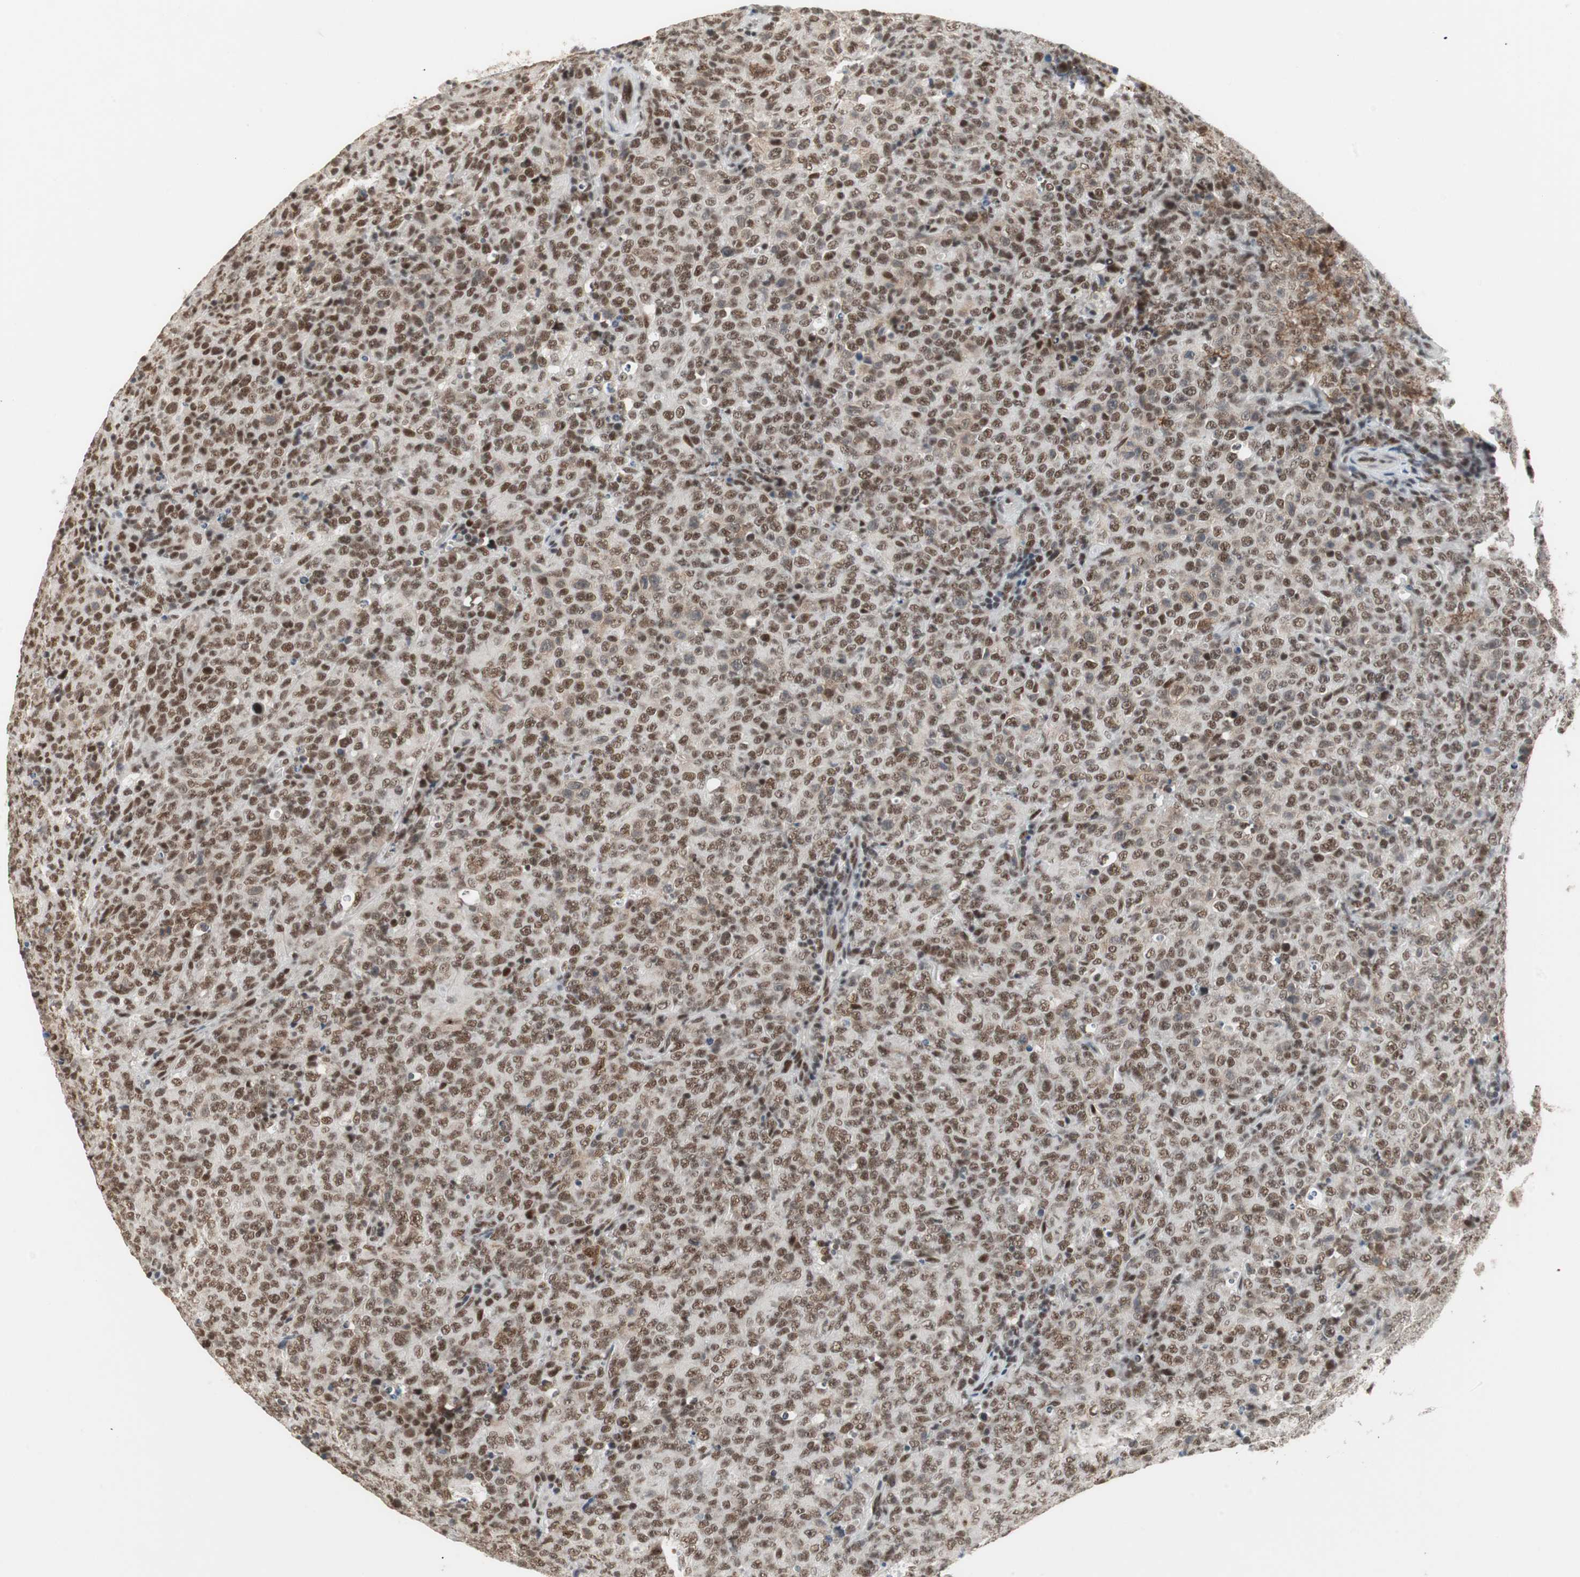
{"staining": {"intensity": "strong", "quantity": ">75%", "location": "nuclear"}, "tissue": "lymphoma", "cell_type": "Tumor cells", "image_type": "cancer", "snomed": [{"axis": "morphology", "description": "Malignant lymphoma, non-Hodgkin's type, High grade"}, {"axis": "topography", "description": "Tonsil"}], "caption": "This histopathology image demonstrates malignant lymphoma, non-Hodgkin's type (high-grade) stained with immunohistochemistry to label a protein in brown. The nuclear of tumor cells show strong positivity for the protein. Nuclei are counter-stained blue.", "gene": "RTF1", "patient": {"sex": "female", "age": 36}}